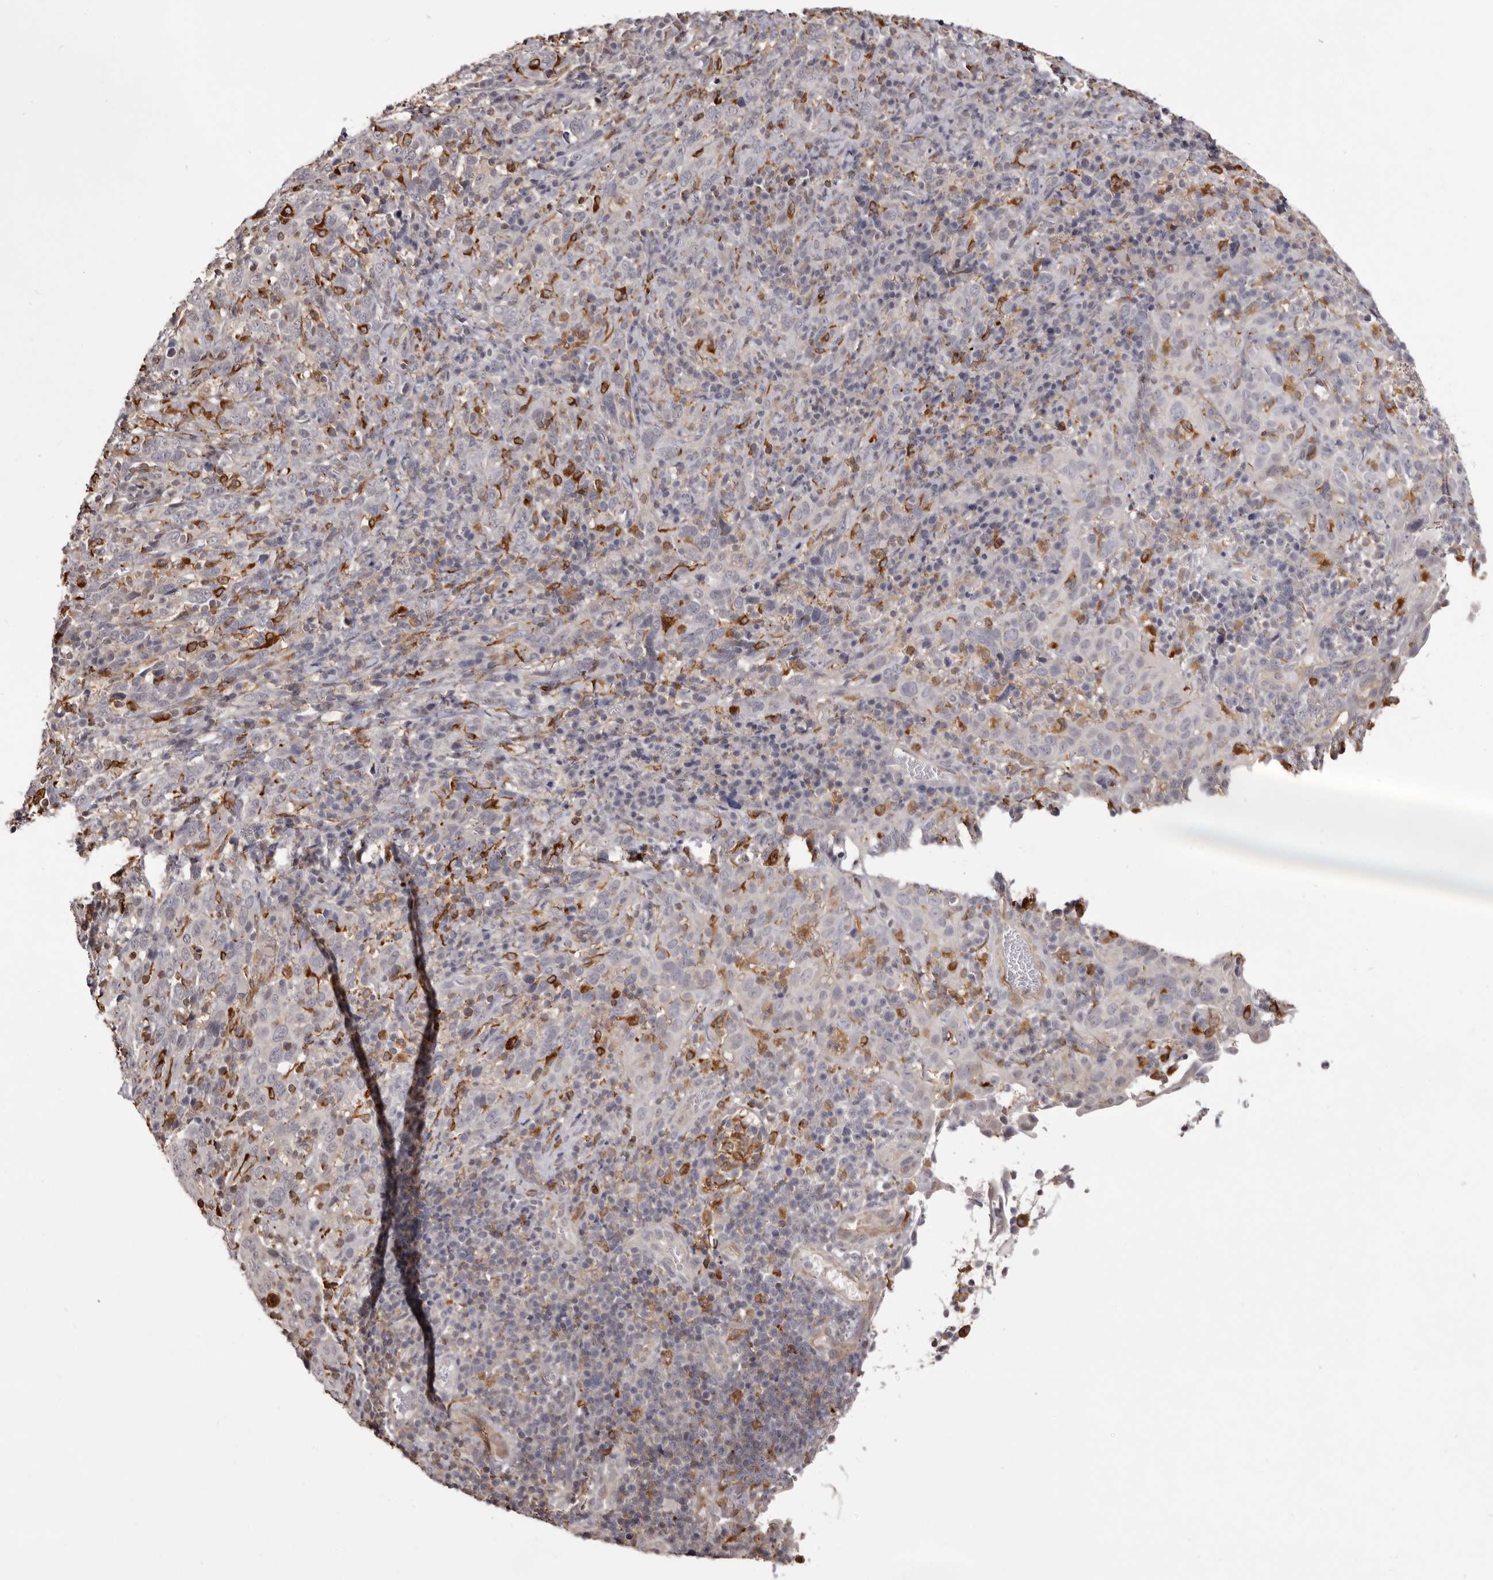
{"staining": {"intensity": "negative", "quantity": "none", "location": "none"}, "tissue": "cervical cancer", "cell_type": "Tumor cells", "image_type": "cancer", "snomed": [{"axis": "morphology", "description": "Squamous cell carcinoma, NOS"}, {"axis": "topography", "description": "Cervix"}], "caption": "Cervical cancer stained for a protein using IHC shows no staining tumor cells.", "gene": "TNNI1", "patient": {"sex": "female", "age": 46}}